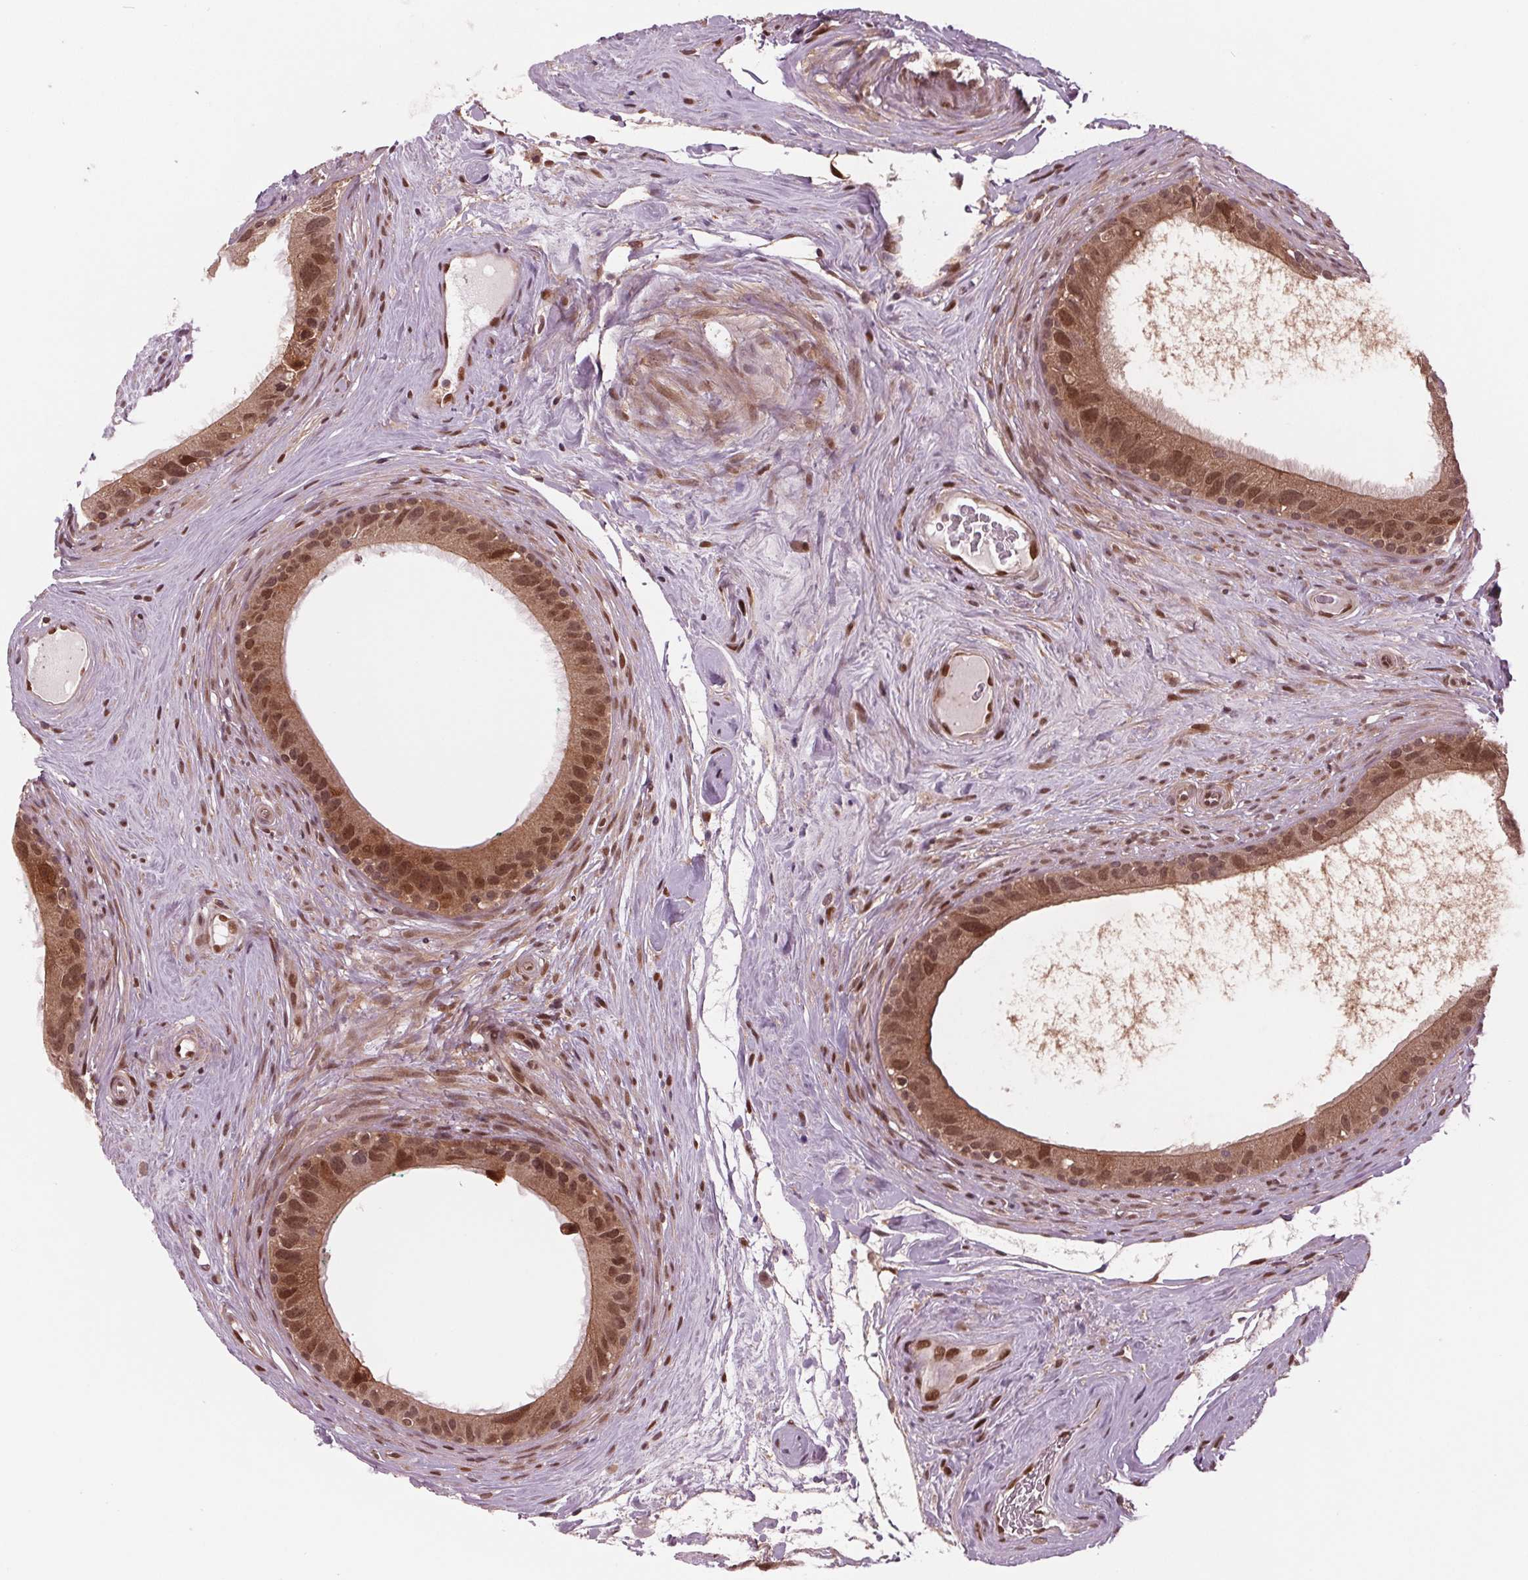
{"staining": {"intensity": "moderate", "quantity": "25%-75%", "location": "cytoplasmic/membranous,nuclear"}, "tissue": "epididymis", "cell_type": "Glandular cells", "image_type": "normal", "snomed": [{"axis": "morphology", "description": "Normal tissue, NOS"}, {"axis": "topography", "description": "Epididymis"}], "caption": "Epididymis stained for a protein (brown) shows moderate cytoplasmic/membranous,nuclear positive positivity in about 25%-75% of glandular cells.", "gene": "STAT3", "patient": {"sex": "male", "age": 59}}